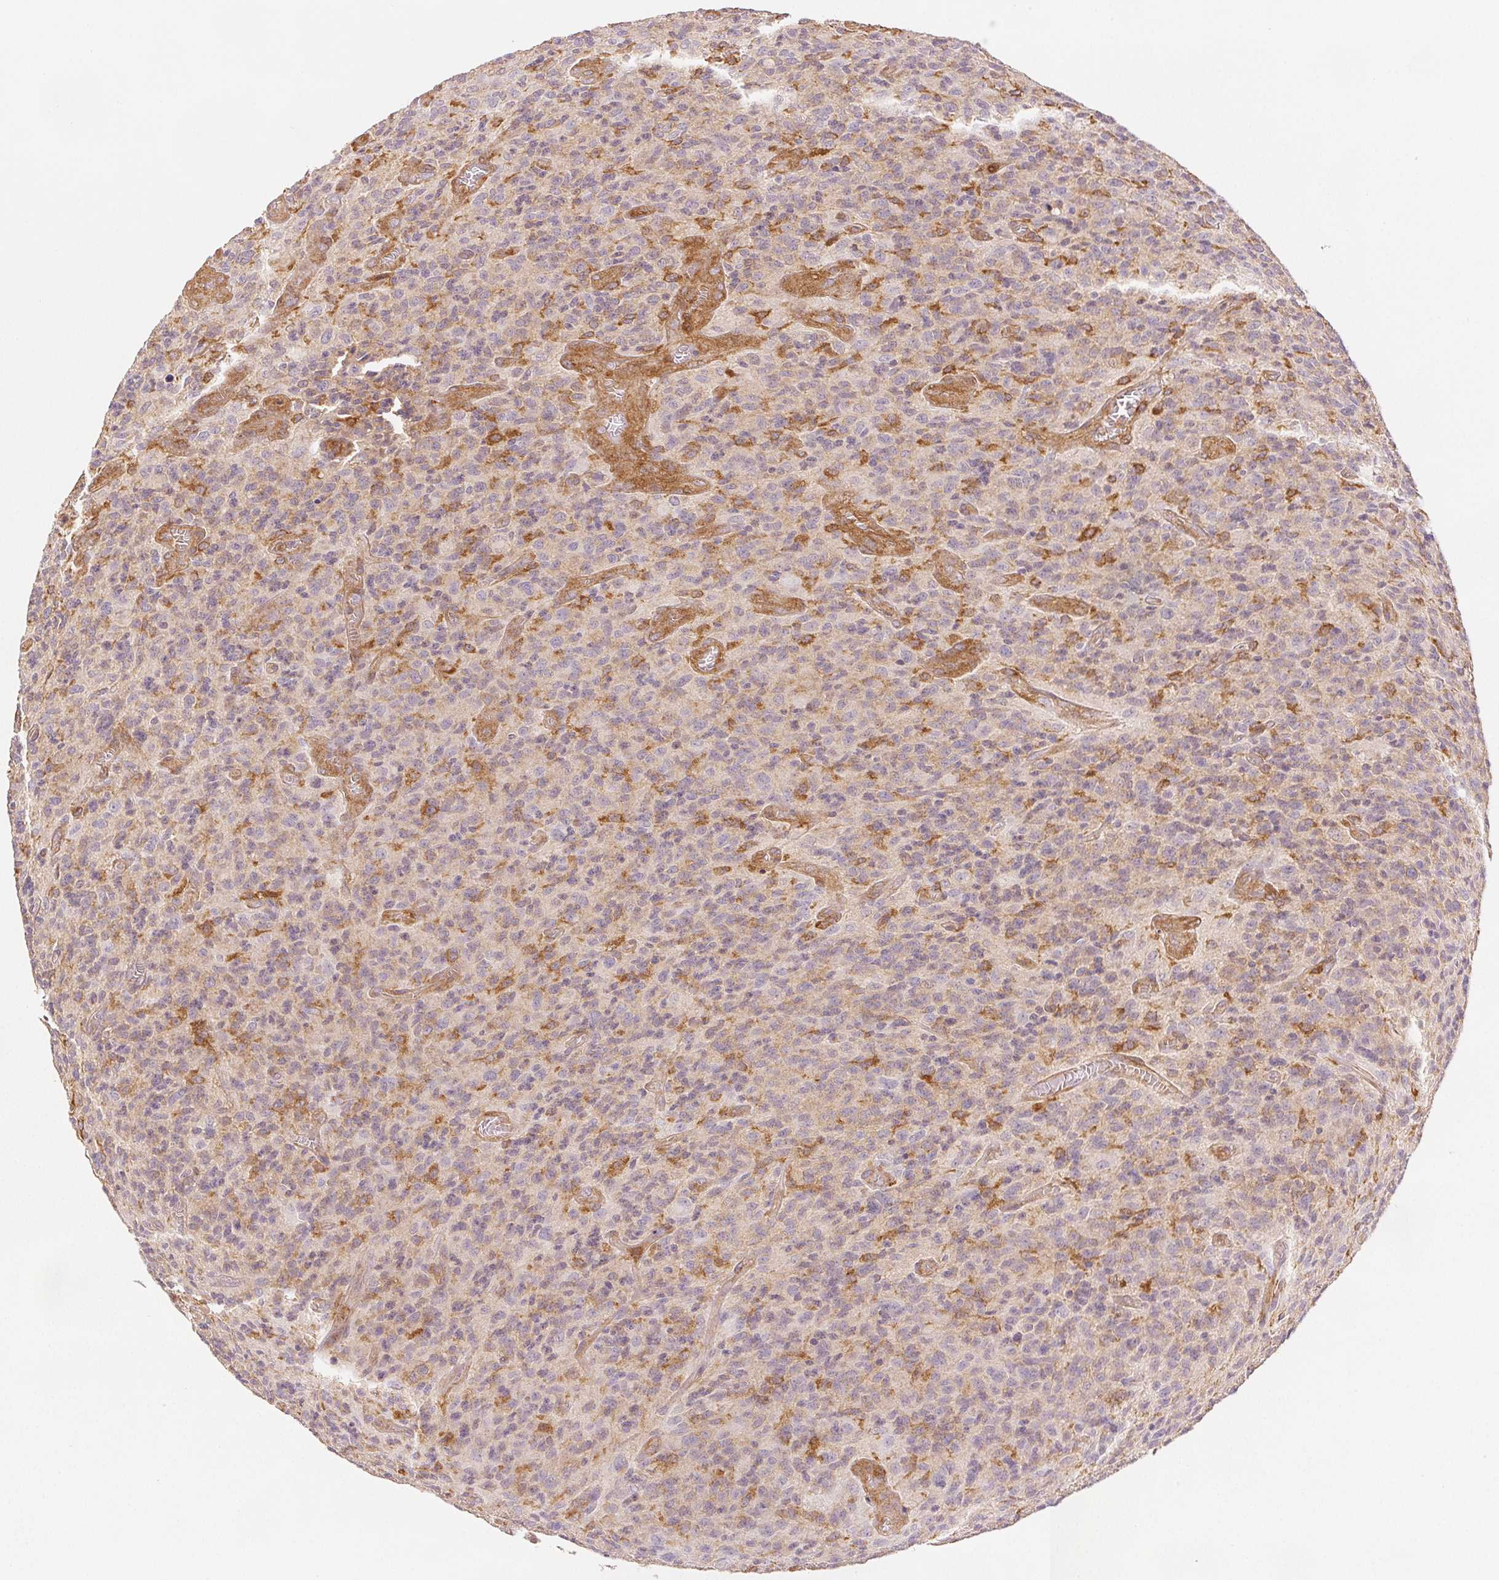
{"staining": {"intensity": "negative", "quantity": "none", "location": "none"}, "tissue": "glioma", "cell_type": "Tumor cells", "image_type": "cancer", "snomed": [{"axis": "morphology", "description": "Glioma, malignant, High grade"}, {"axis": "topography", "description": "Brain"}], "caption": "This is a histopathology image of immunohistochemistry (IHC) staining of high-grade glioma (malignant), which shows no positivity in tumor cells.", "gene": "DIAPH2", "patient": {"sex": "male", "age": 76}}